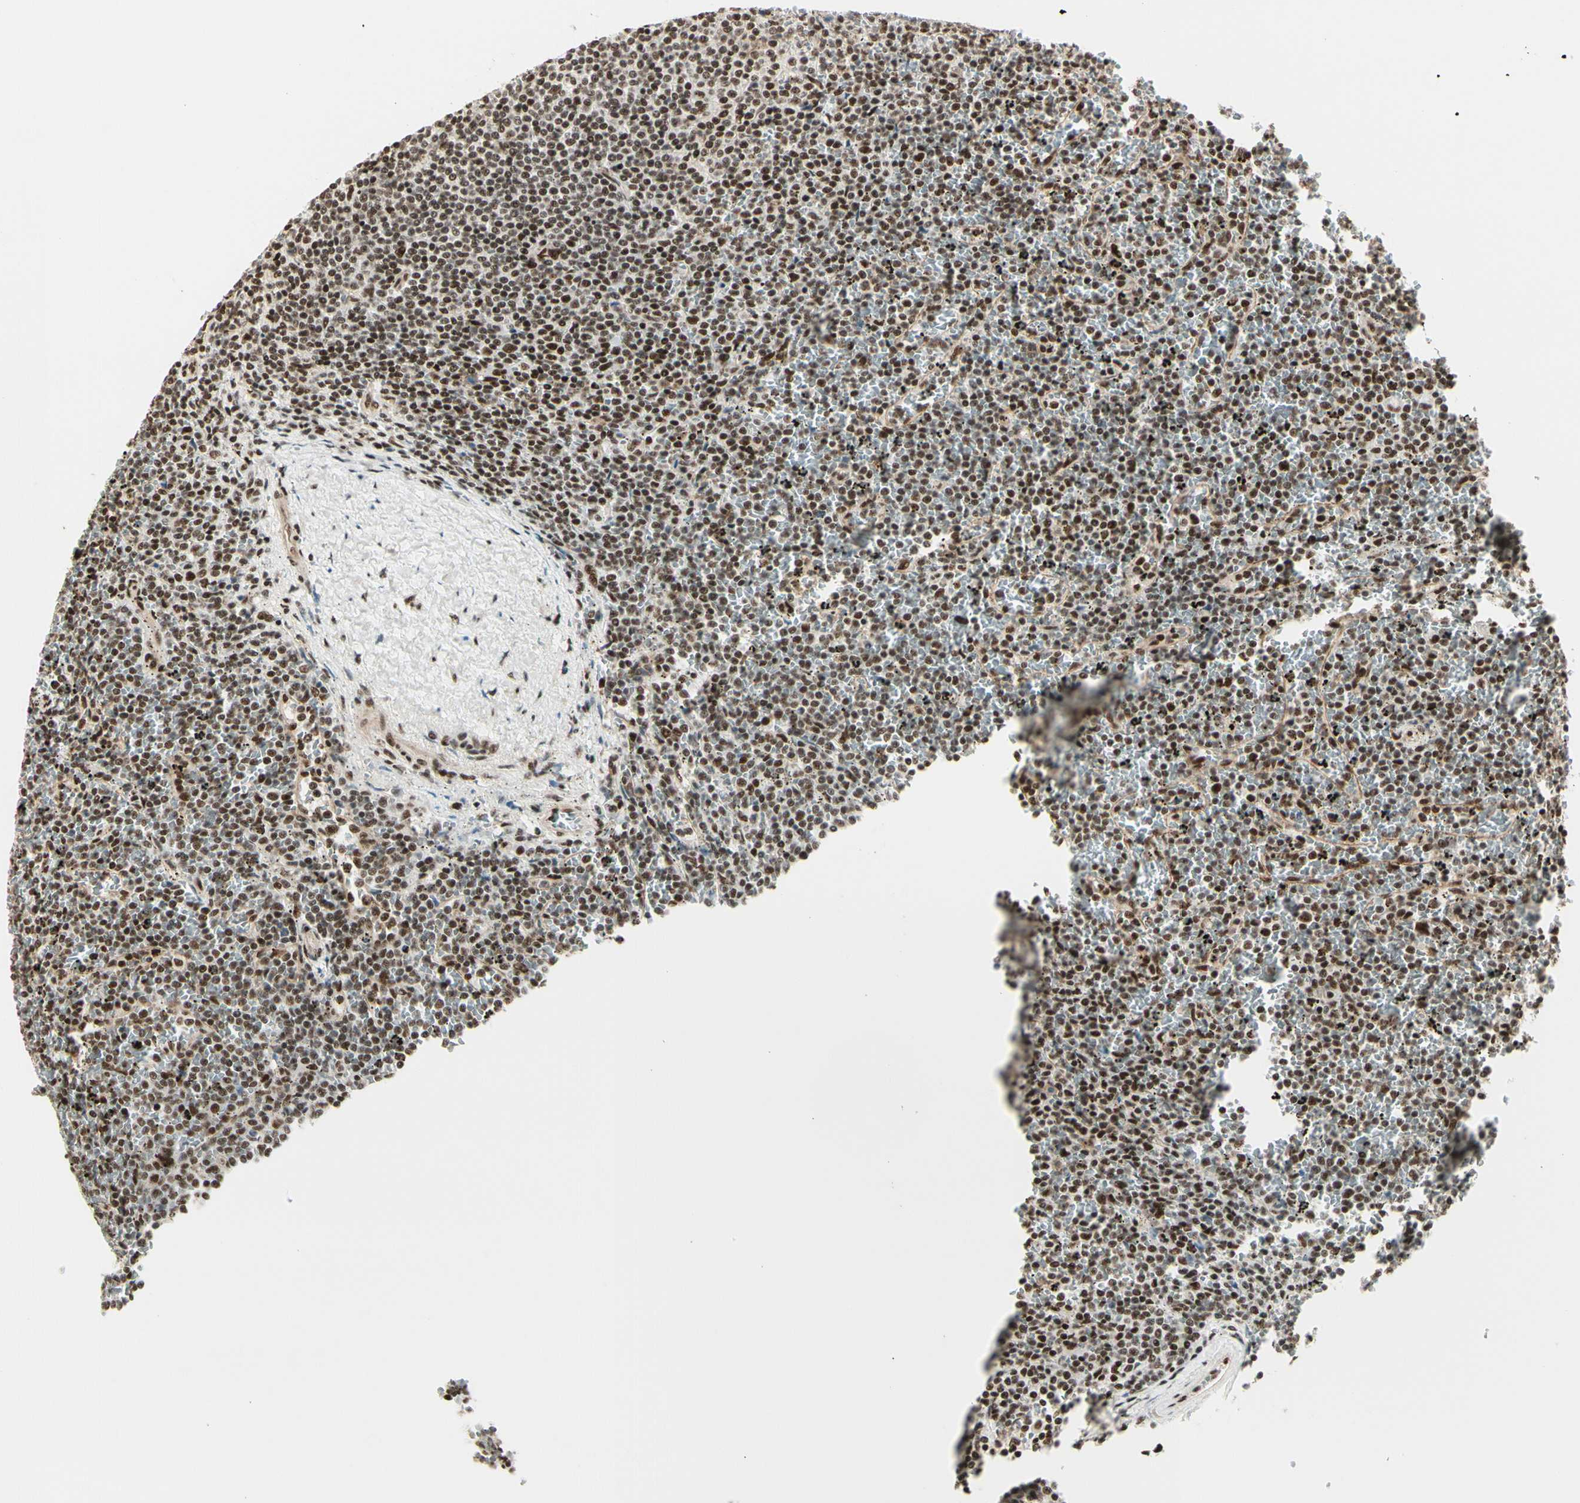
{"staining": {"intensity": "strong", "quantity": ">75%", "location": "nuclear"}, "tissue": "lymphoma", "cell_type": "Tumor cells", "image_type": "cancer", "snomed": [{"axis": "morphology", "description": "Malignant lymphoma, non-Hodgkin's type, Low grade"}, {"axis": "topography", "description": "Spleen"}], "caption": "Immunohistochemical staining of lymphoma displays high levels of strong nuclear staining in about >75% of tumor cells.", "gene": "HEXIM1", "patient": {"sex": "female", "age": 77}}